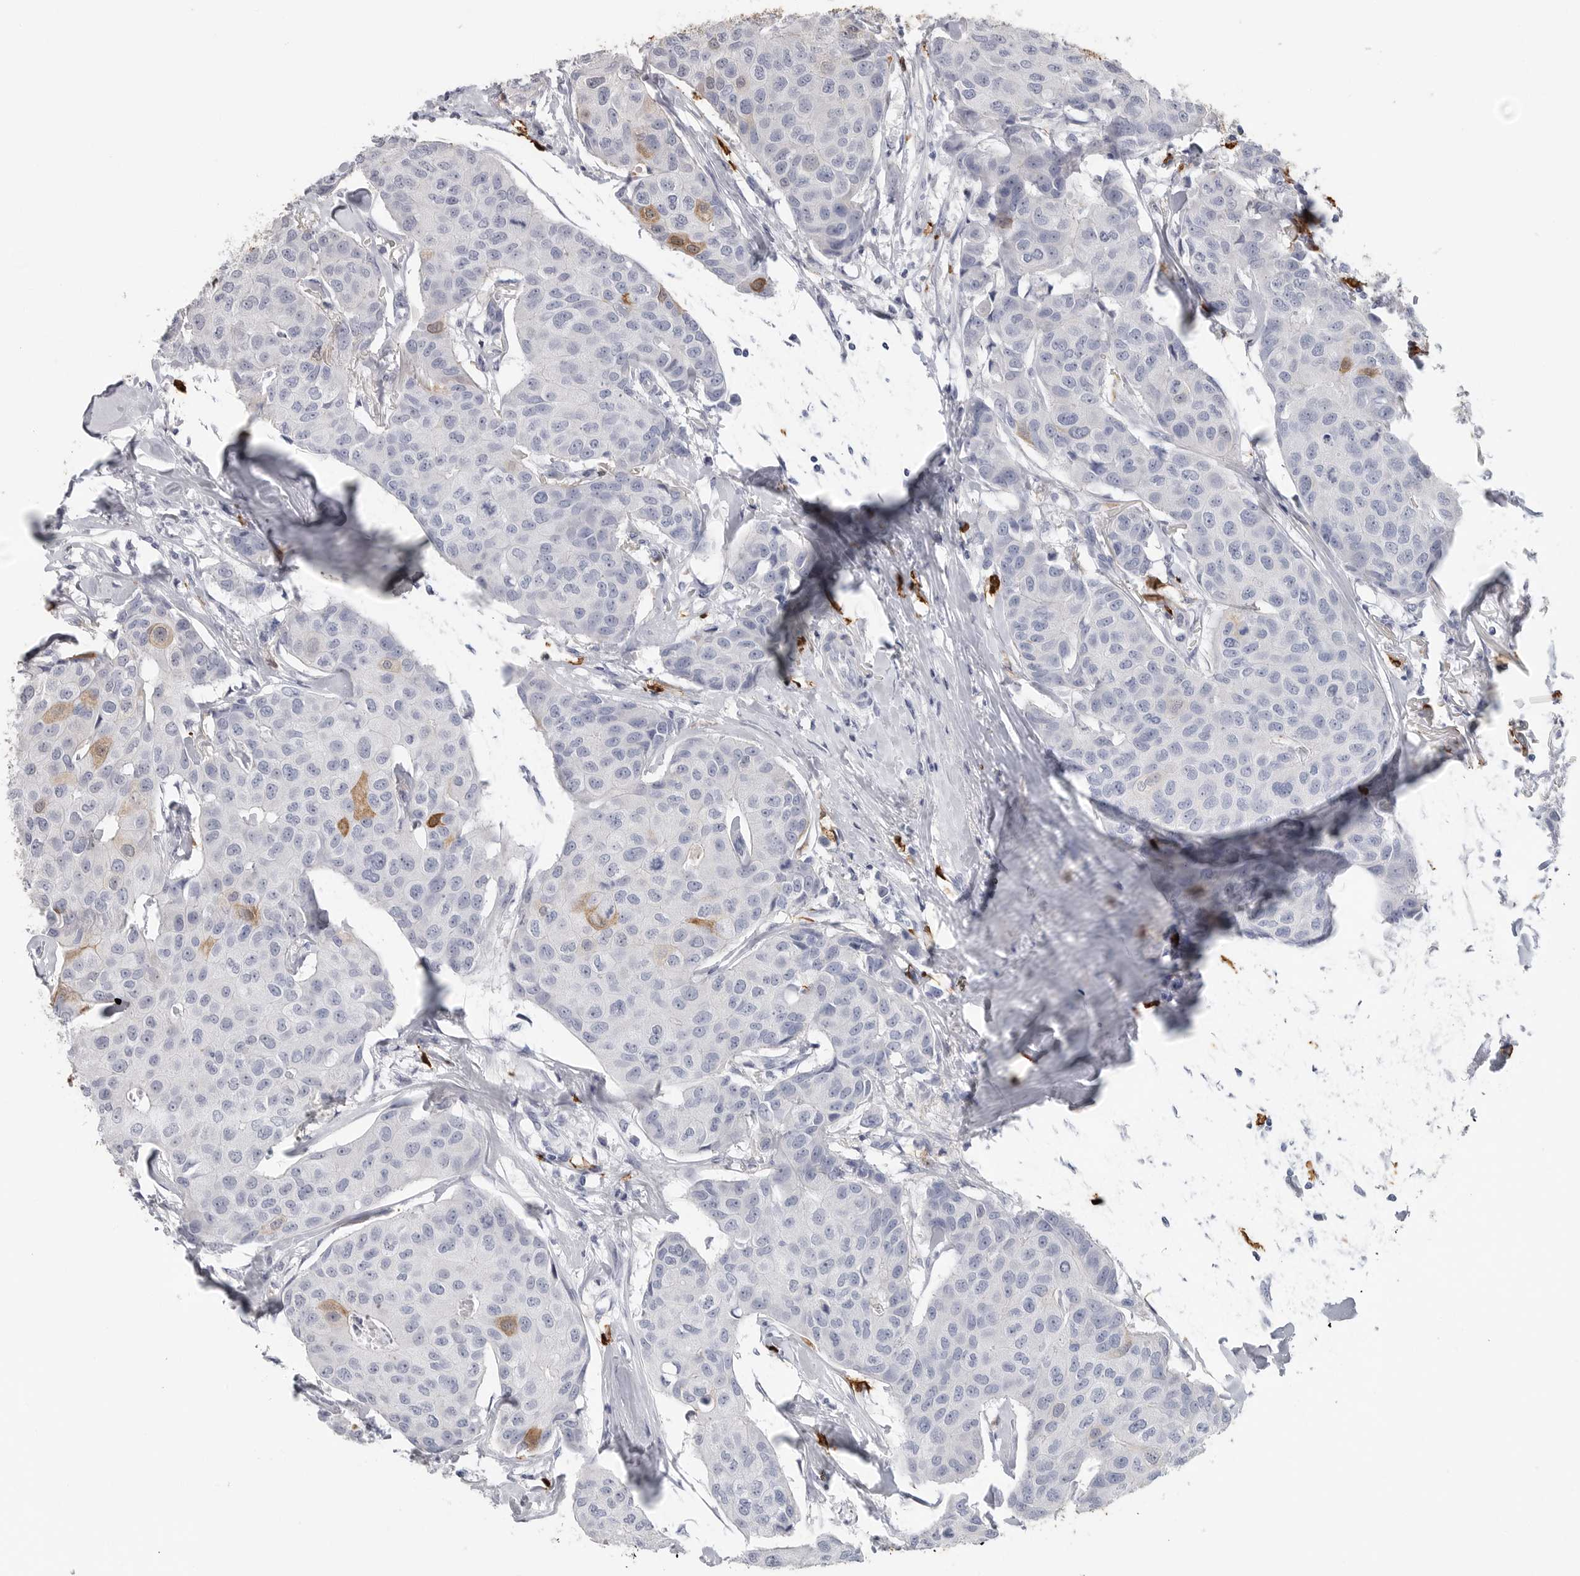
{"staining": {"intensity": "negative", "quantity": "none", "location": "none"}, "tissue": "breast cancer", "cell_type": "Tumor cells", "image_type": "cancer", "snomed": [{"axis": "morphology", "description": "Duct carcinoma"}, {"axis": "topography", "description": "Breast"}], "caption": "IHC image of neoplastic tissue: breast intraductal carcinoma stained with DAB (3,3'-diaminobenzidine) displays no significant protein expression in tumor cells.", "gene": "CYB561D1", "patient": {"sex": "female", "age": 80}}